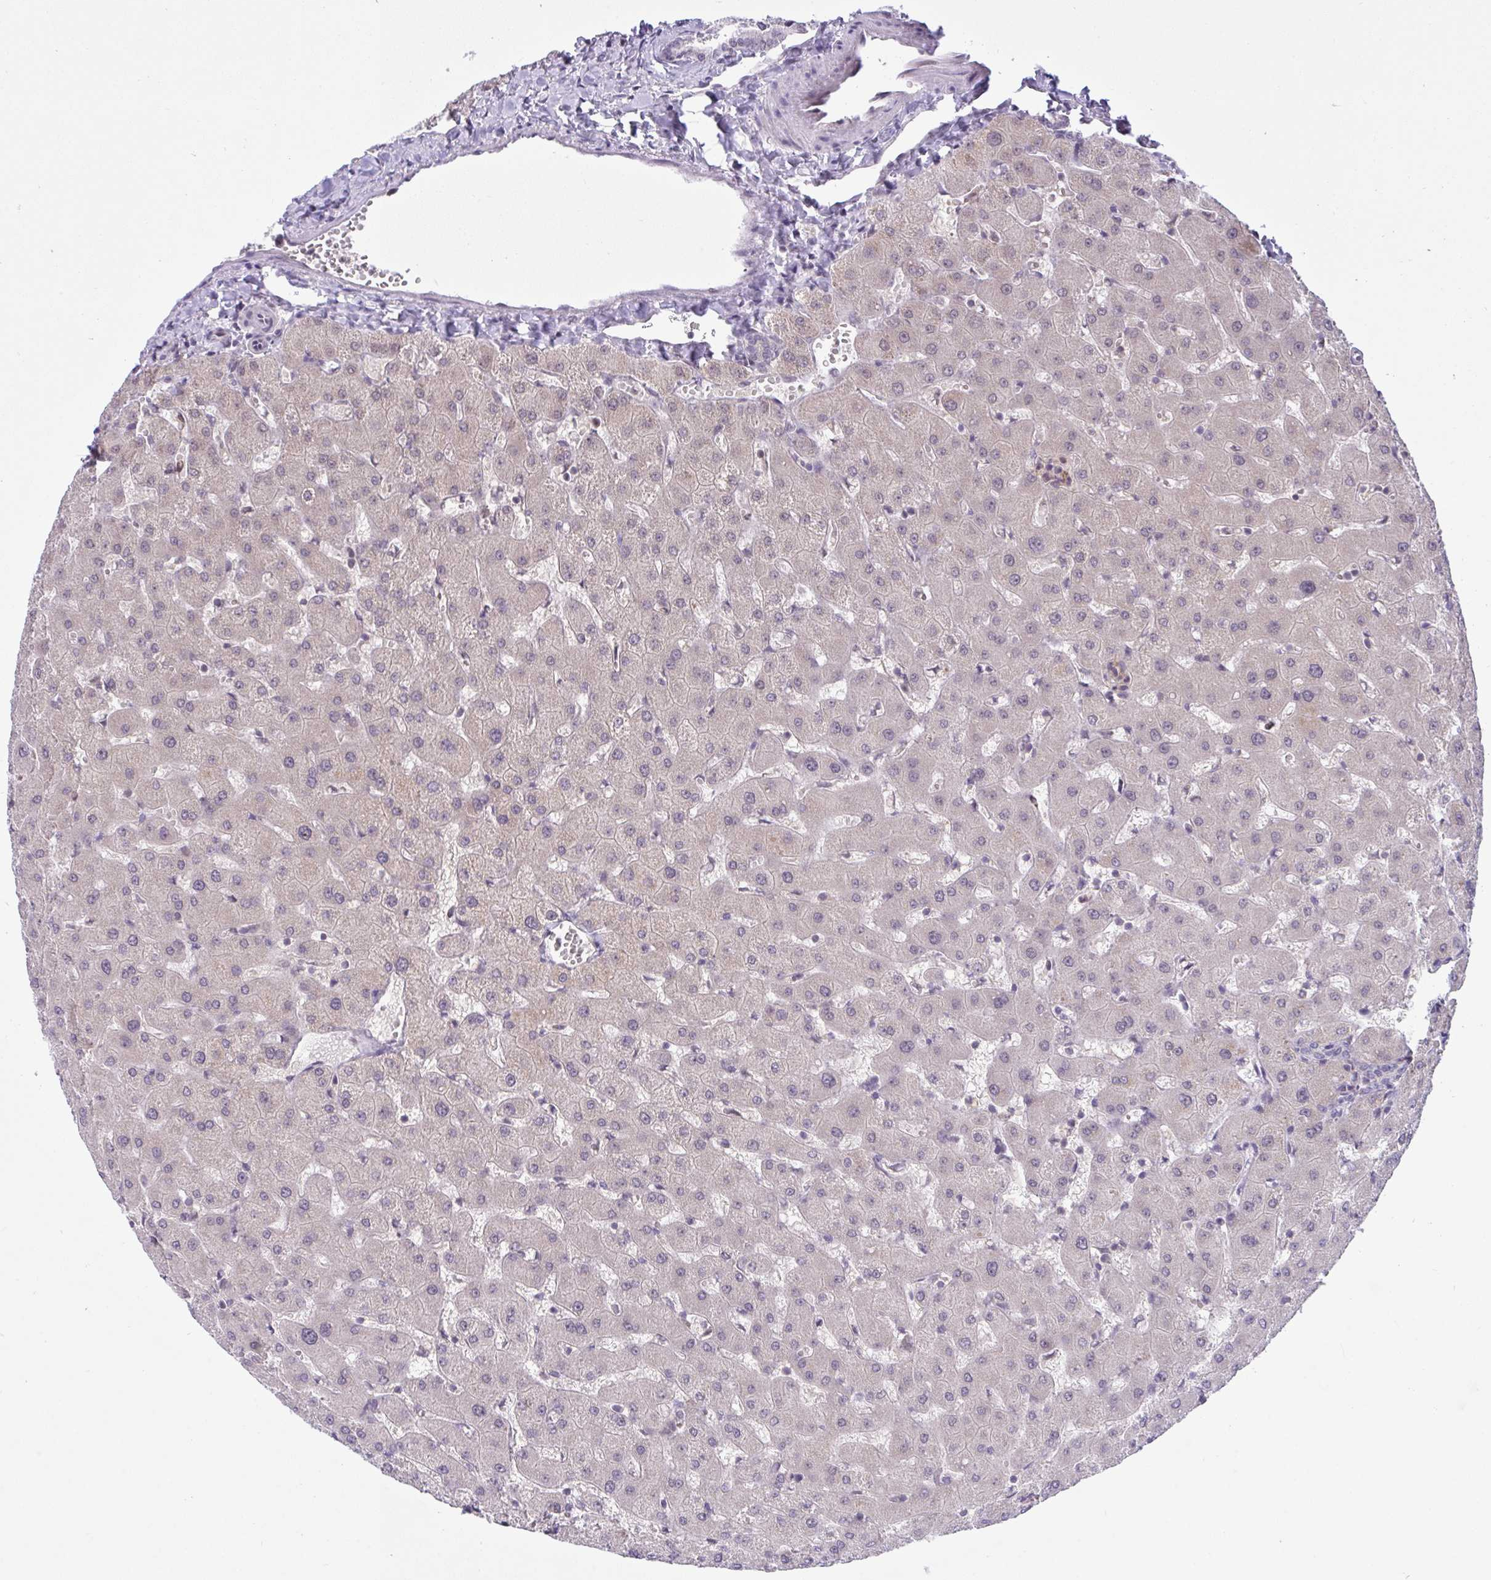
{"staining": {"intensity": "negative", "quantity": "none", "location": "none"}, "tissue": "liver", "cell_type": "Cholangiocytes", "image_type": "normal", "snomed": [{"axis": "morphology", "description": "Normal tissue, NOS"}, {"axis": "topography", "description": "Liver"}], "caption": "Normal liver was stained to show a protein in brown. There is no significant positivity in cholangiocytes. (DAB (3,3'-diaminobenzidine) immunohistochemistry with hematoxylin counter stain).", "gene": "KLF2", "patient": {"sex": "female", "age": 63}}